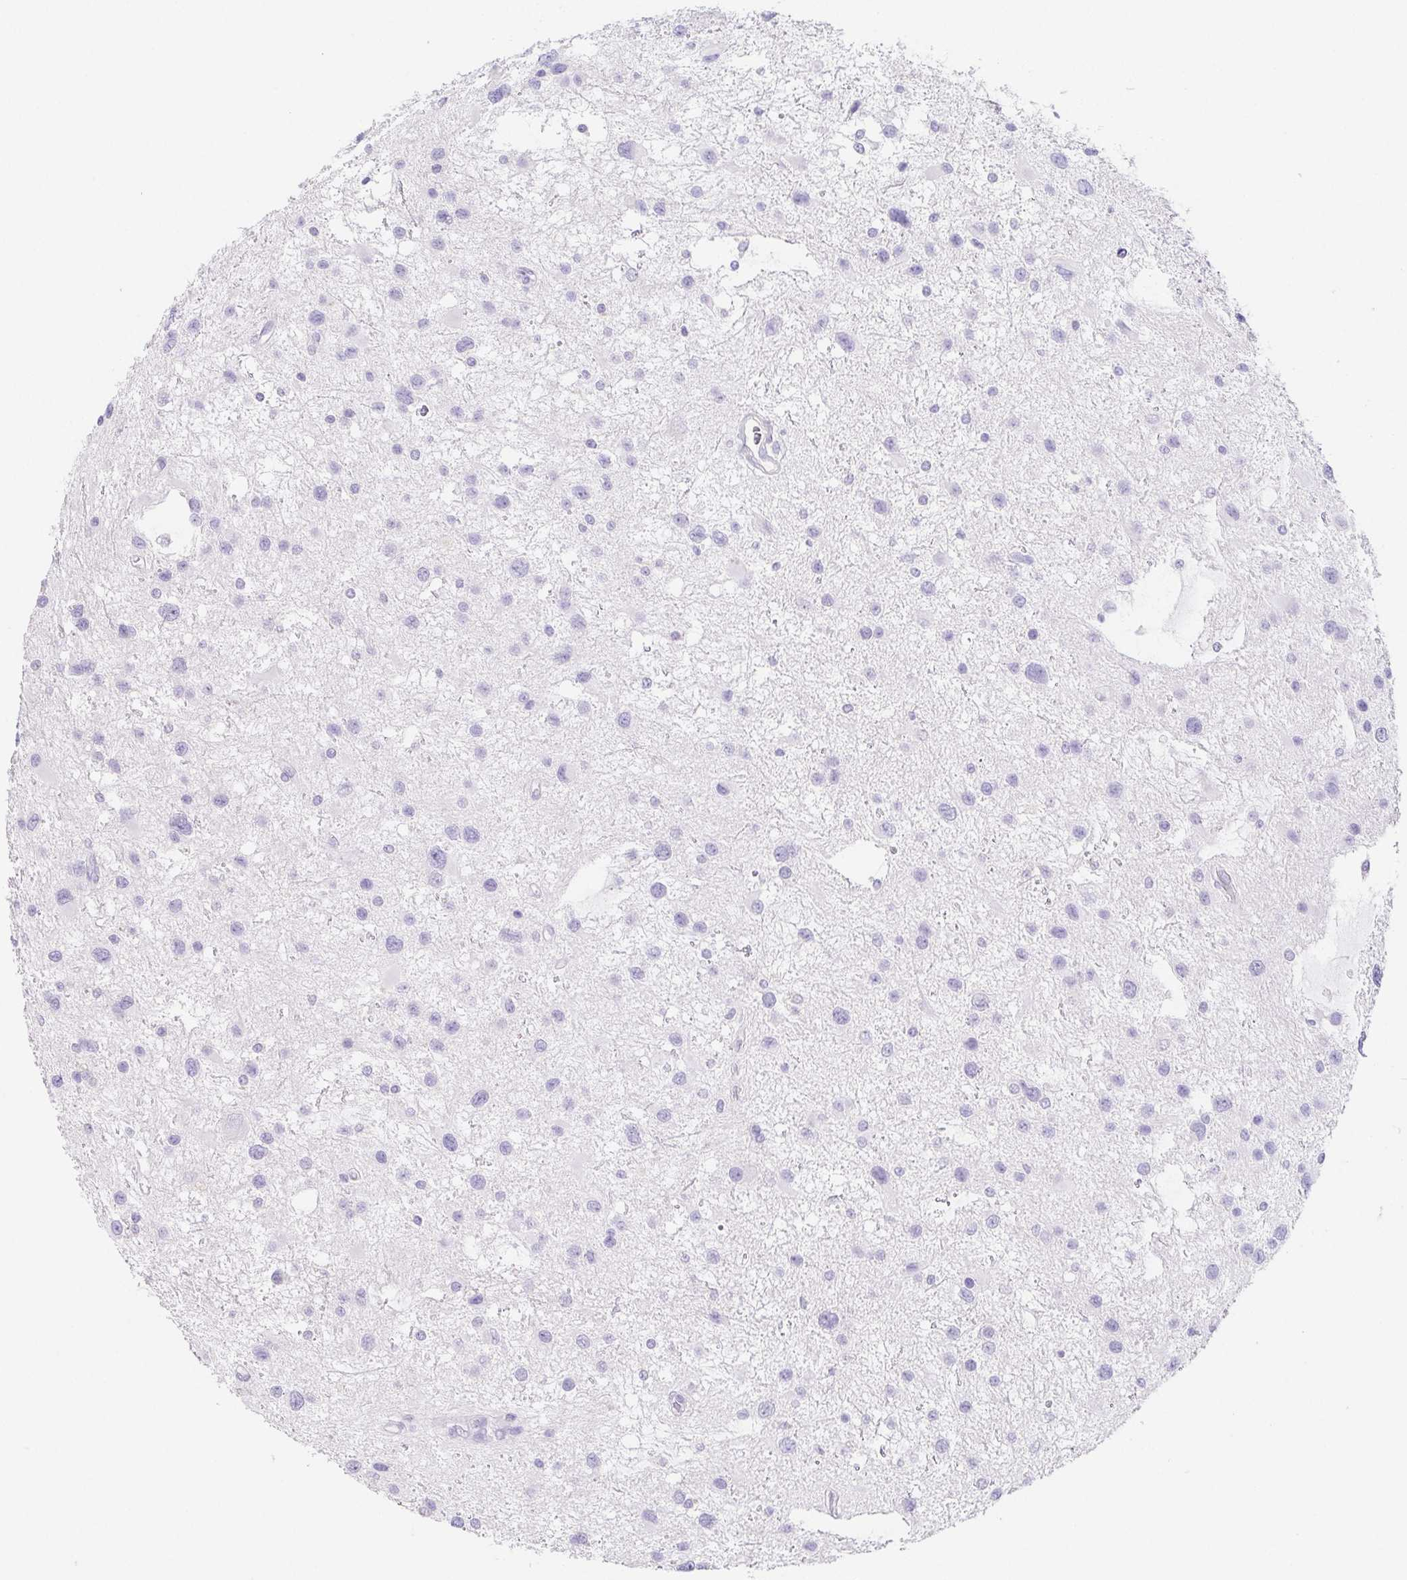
{"staining": {"intensity": "negative", "quantity": "none", "location": "none"}, "tissue": "glioma", "cell_type": "Tumor cells", "image_type": "cancer", "snomed": [{"axis": "morphology", "description": "Glioma, malignant, Low grade"}, {"axis": "topography", "description": "Brain"}], "caption": "IHC of glioma displays no staining in tumor cells.", "gene": "HDGFL1", "patient": {"sex": "female", "age": 32}}